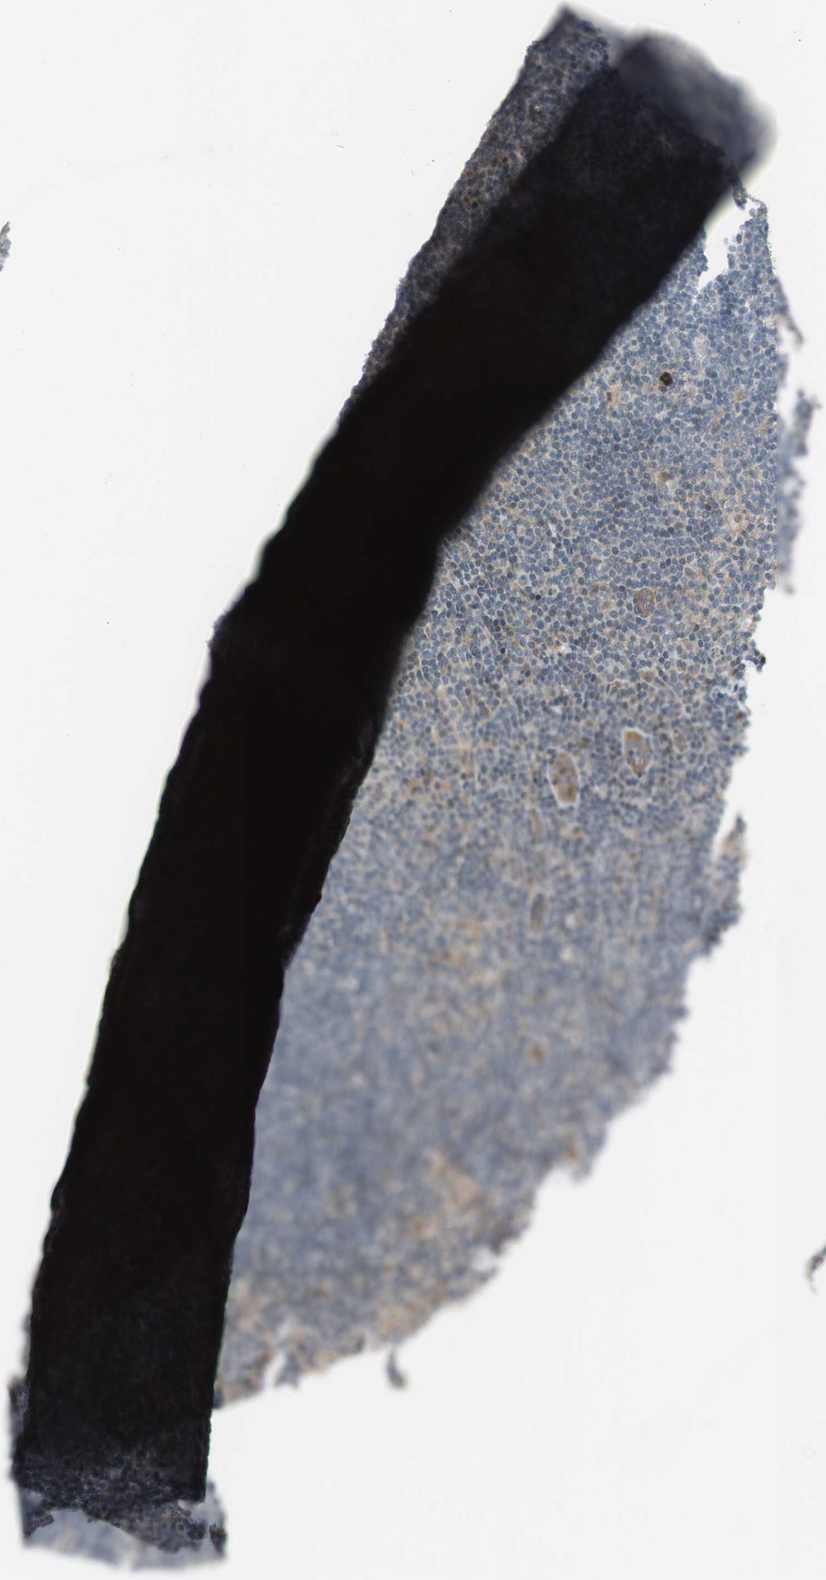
{"staining": {"intensity": "negative", "quantity": "none", "location": "none"}, "tissue": "lymphoma", "cell_type": "Tumor cells", "image_type": "cancer", "snomed": [{"axis": "morphology", "description": "Hodgkin's disease, NOS"}, {"axis": "topography", "description": "Lymph node"}], "caption": "Hodgkin's disease stained for a protein using immunohistochemistry demonstrates no staining tumor cells.", "gene": "SNX4", "patient": {"sex": "female", "age": 57}}